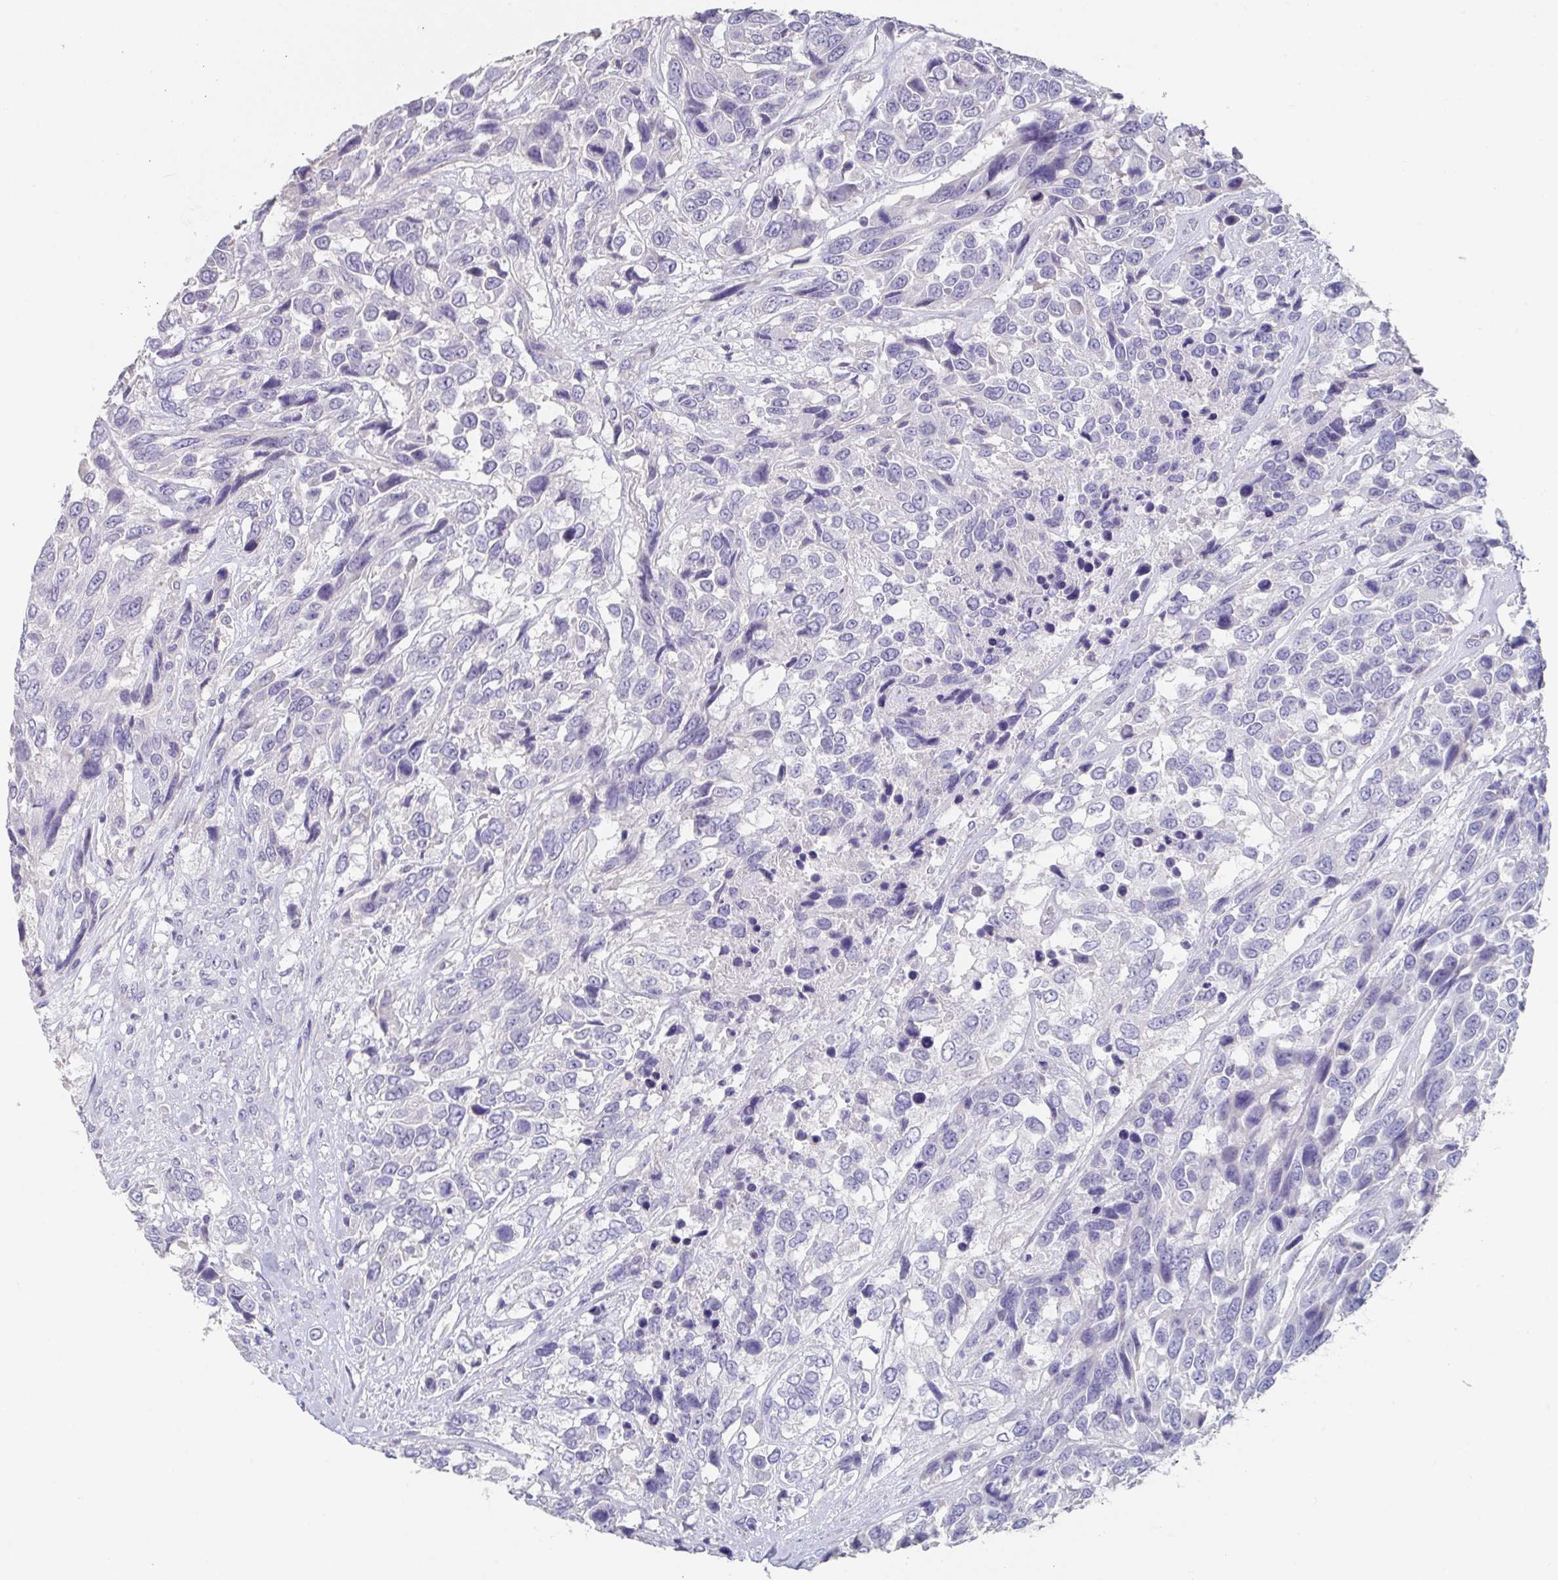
{"staining": {"intensity": "negative", "quantity": "none", "location": "none"}, "tissue": "urothelial cancer", "cell_type": "Tumor cells", "image_type": "cancer", "snomed": [{"axis": "morphology", "description": "Urothelial carcinoma, High grade"}, {"axis": "topography", "description": "Urinary bladder"}], "caption": "High magnification brightfield microscopy of urothelial carcinoma (high-grade) stained with DAB (brown) and counterstained with hematoxylin (blue): tumor cells show no significant staining. (DAB IHC, high magnification).", "gene": "SLC44A4", "patient": {"sex": "female", "age": 70}}